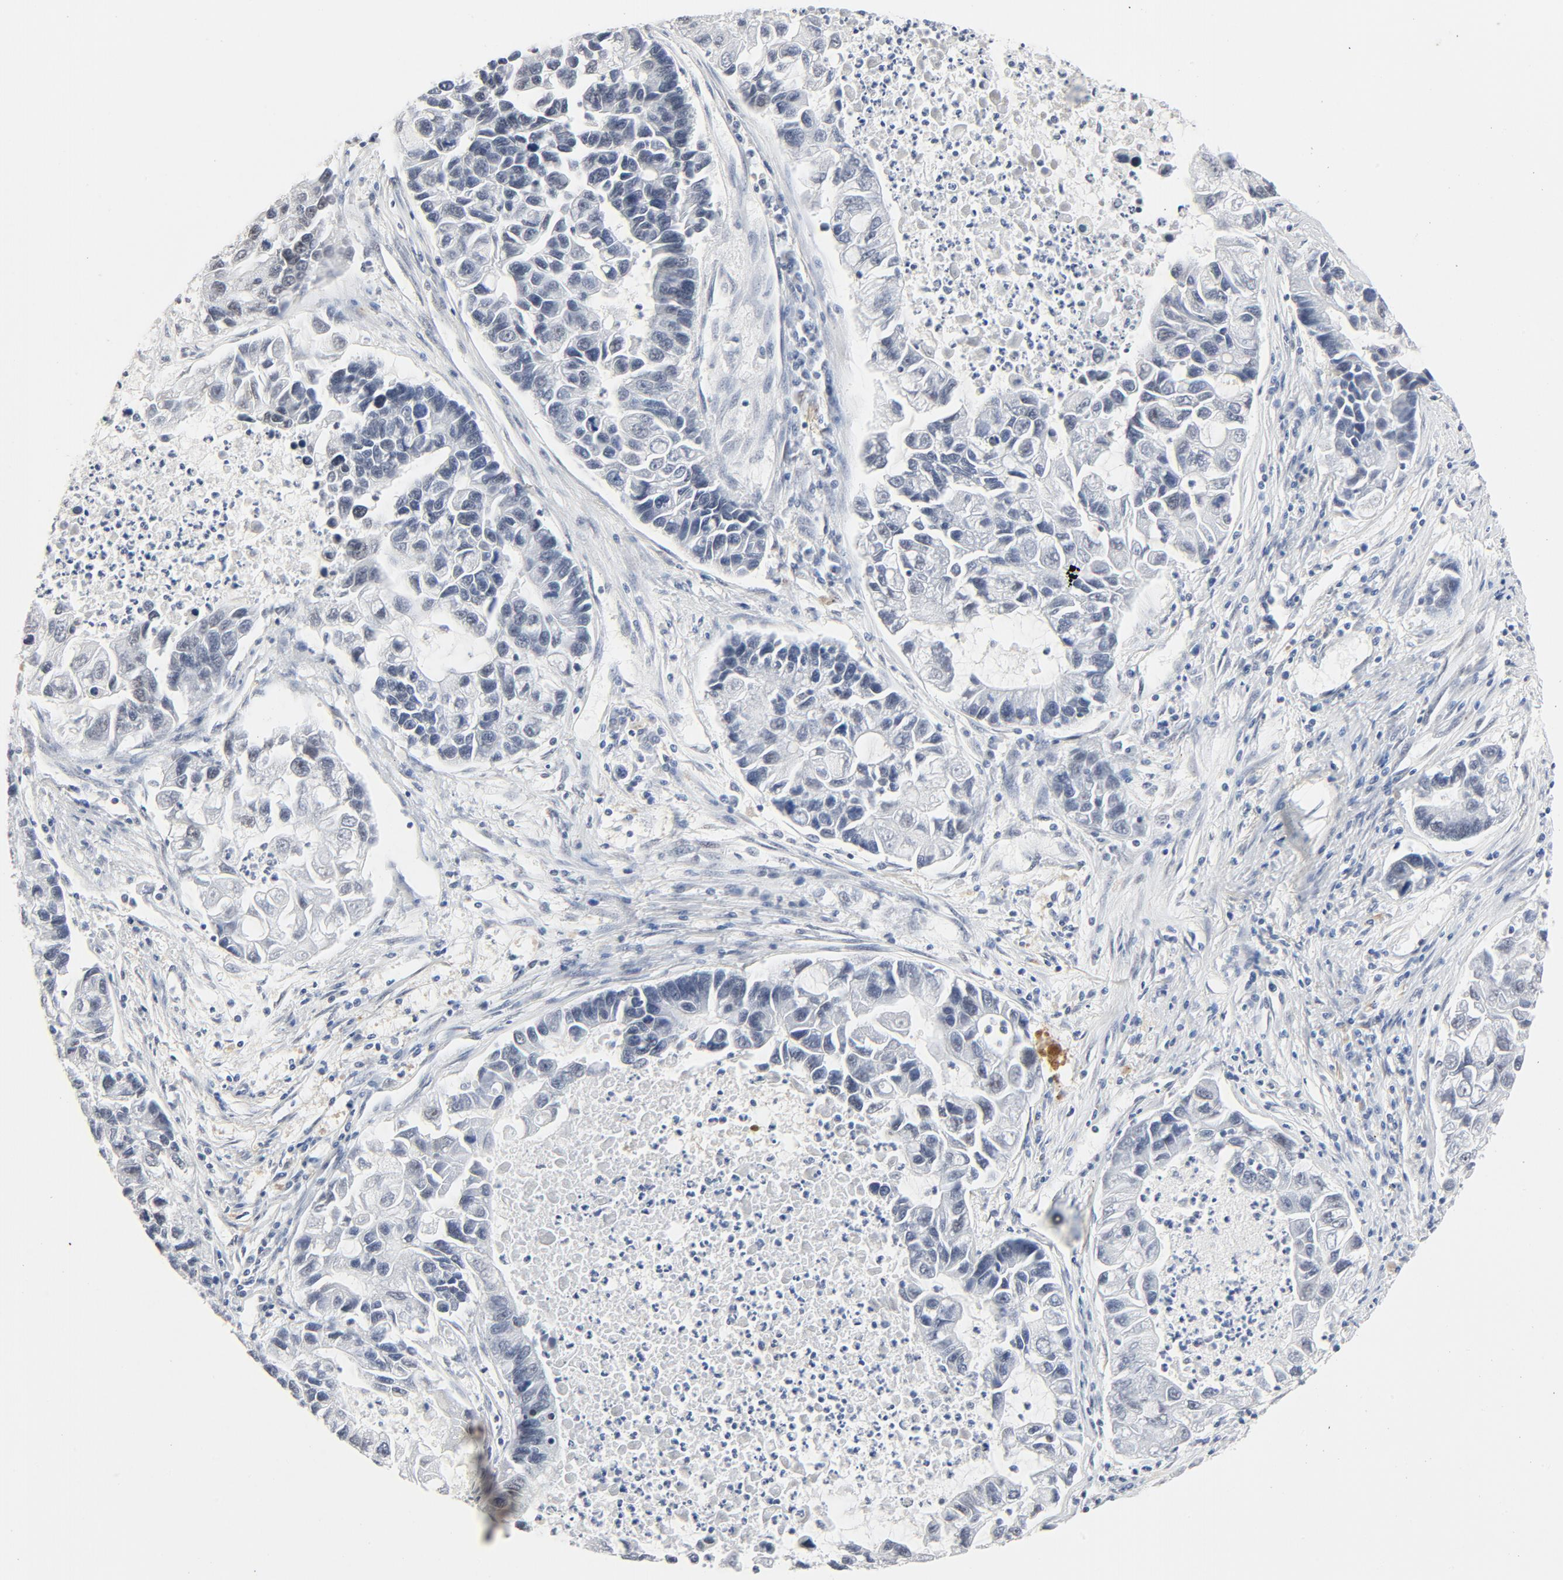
{"staining": {"intensity": "negative", "quantity": "none", "location": "none"}, "tissue": "lung cancer", "cell_type": "Tumor cells", "image_type": "cancer", "snomed": [{"axis": "morphology", "description": "Adenocarcinoma, NOS"}, {"axis": "topography", "description": "Lung"}], "caption": "Immunohistochemical staining of lung cancer (adenocarcinoma) reveals no significant staining in tumor cells.", "gene": "GTF2H1", "patient": {"sex": "female", "age": 51}}